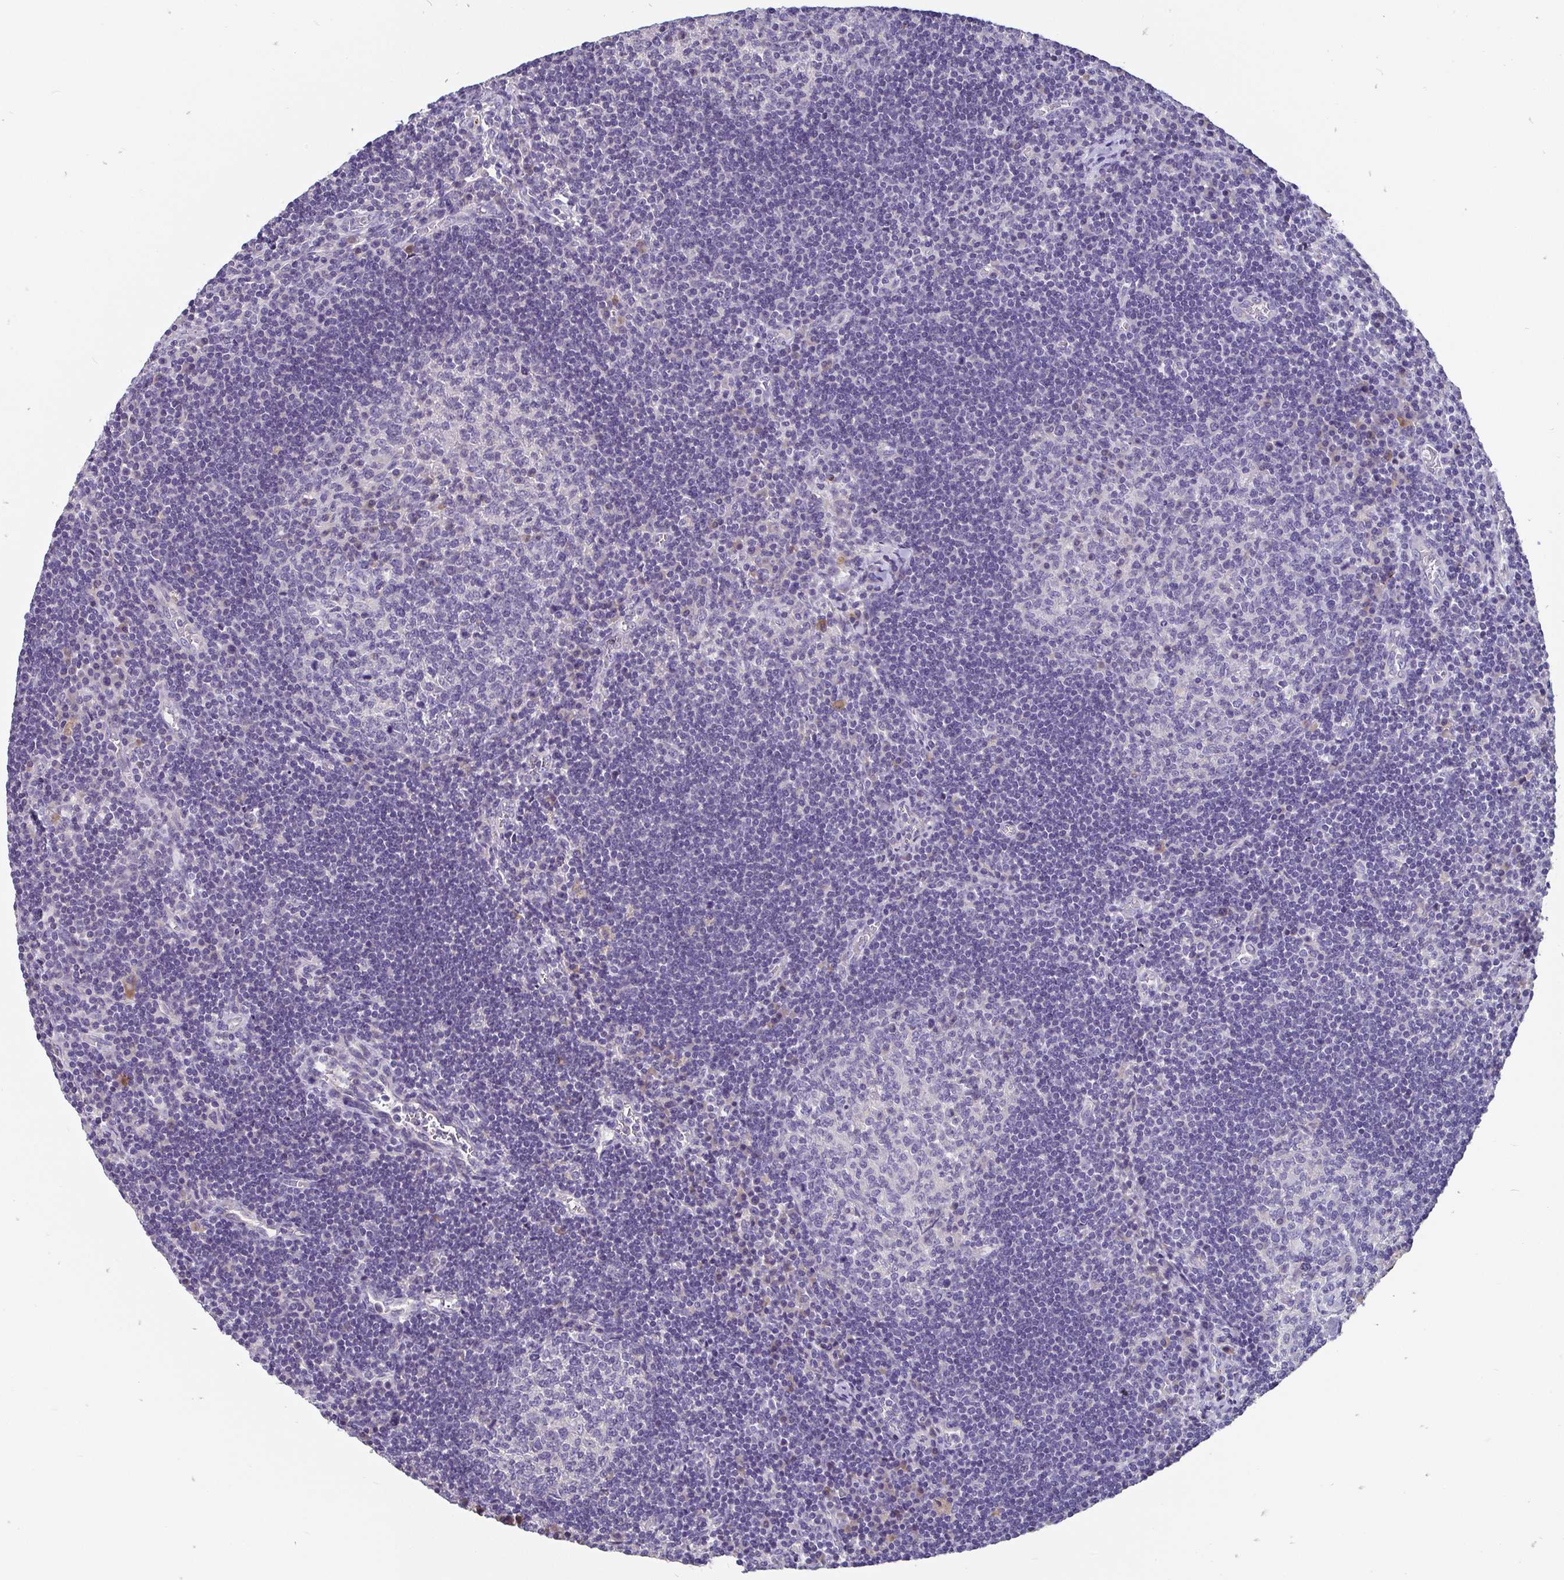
{"staining": {"intensity": "negative", "quantity": "none", "location": "none"}, "tissue": "lymph node", "cell_type": "Germinal center cells", "image_type": "normal", "snomed": [{"axis": "morphology", "description": "Normal tissue, NOS"}, {"axis": "topography", "description": "Lymph node"}], "caption": "Image shows no significant protein staining in germinal center cells of unremarkable lymph node.", "gene": "ADAMTS6", "patient": {"sex": "male", "age": 67}}